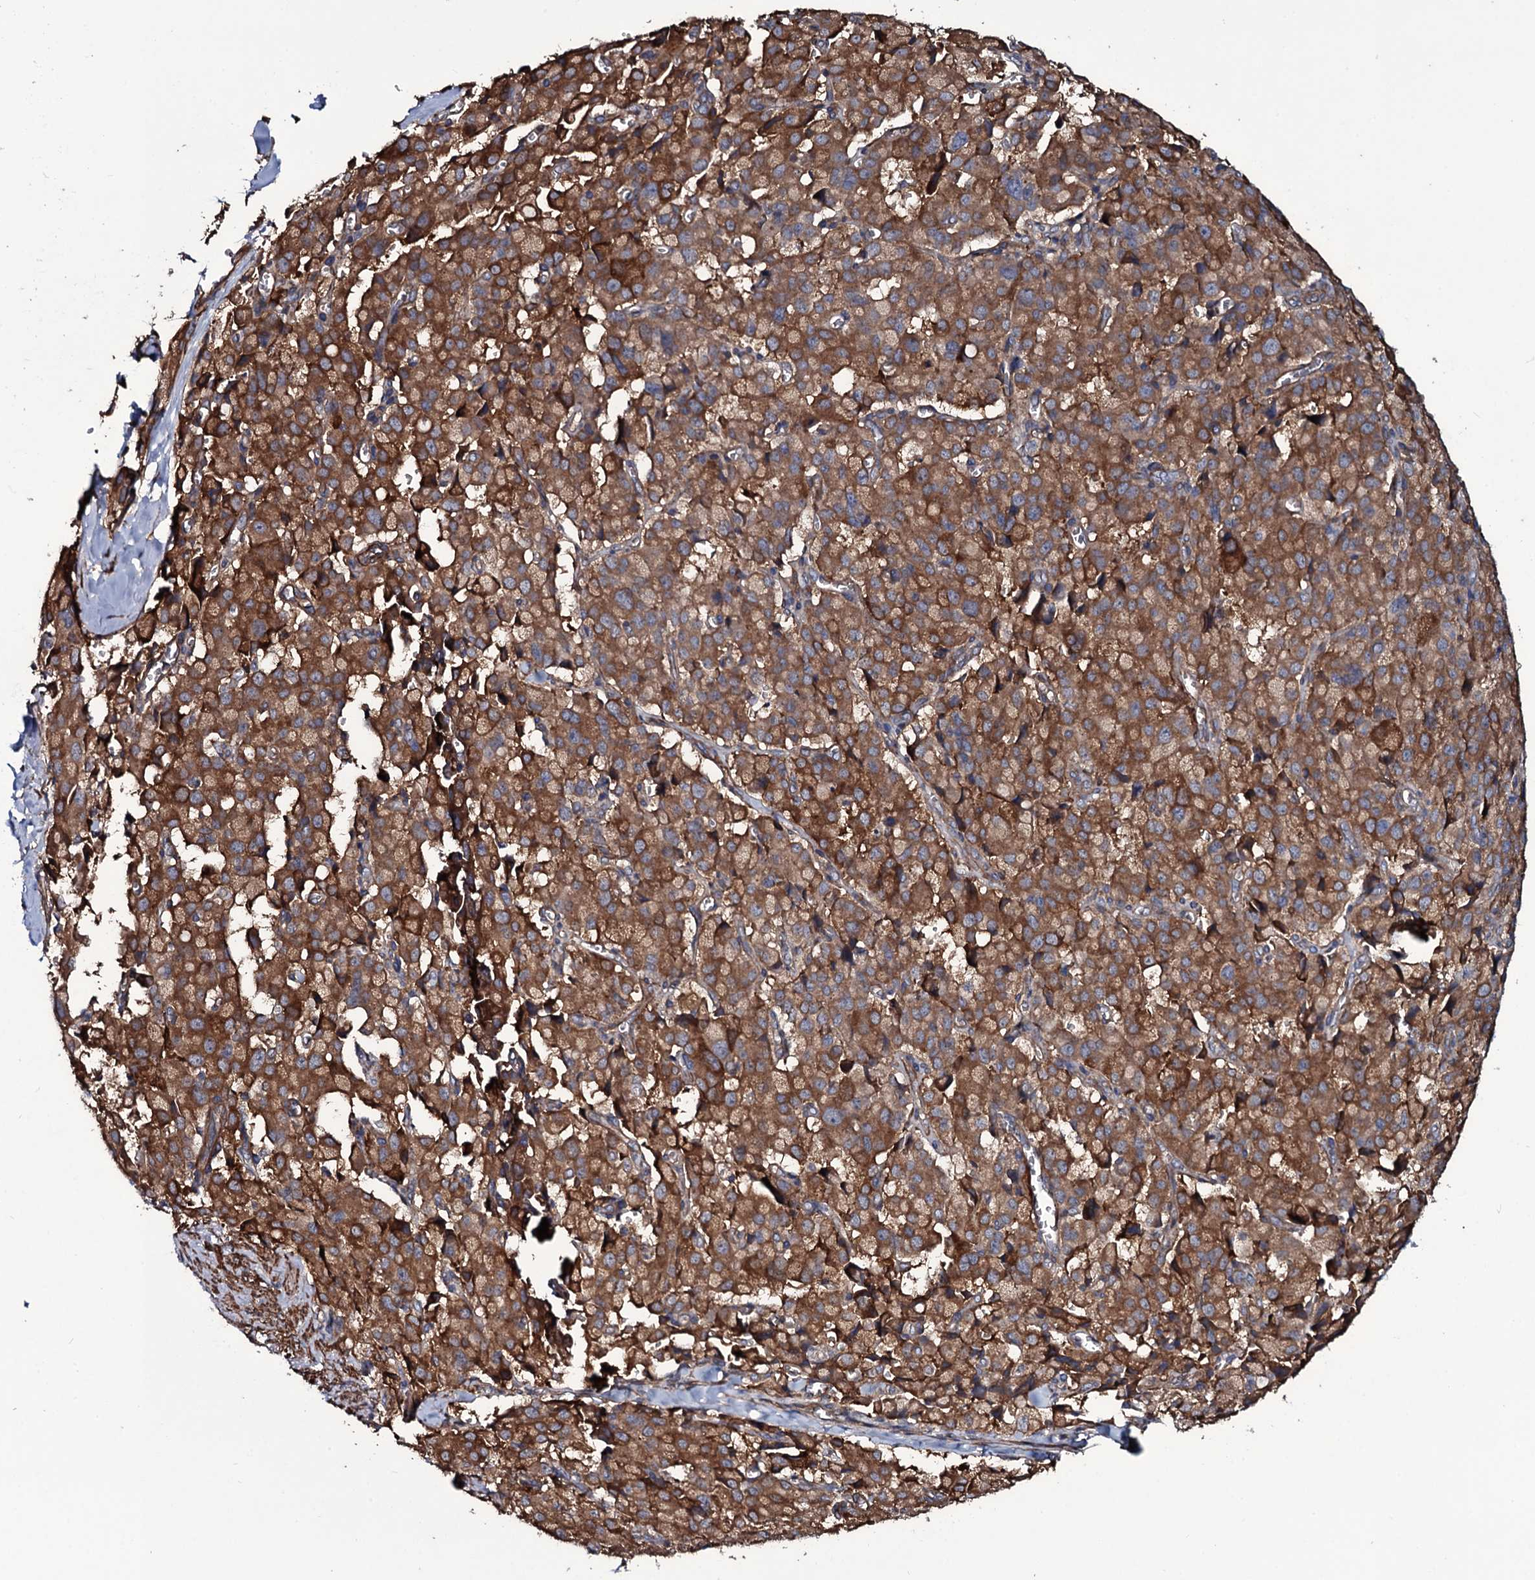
{"staining": {"intensity": "moderate", "quantity": ">75%", "location": "cytoplasmic/membranous"}, "tissue": "pancreatic cancer", "cell_type": "Tumor cells", "image_type": "cancer", "snomed": [{"axis": "morphology", "description": "Adenocarcinoma, NOS"}, {"axis": "topography", "description": "Pancreas"}], "caption": "IHC (DAB (3,3'-diaminobenzidine)) staining of human pancreatic adenocarcinoma demonstrates moderate cytoplasmic/membranous protein expression in about >75% of tumor cells.", "gene": "WIPF3", "patient": {"sex": "male", "age": 65}}